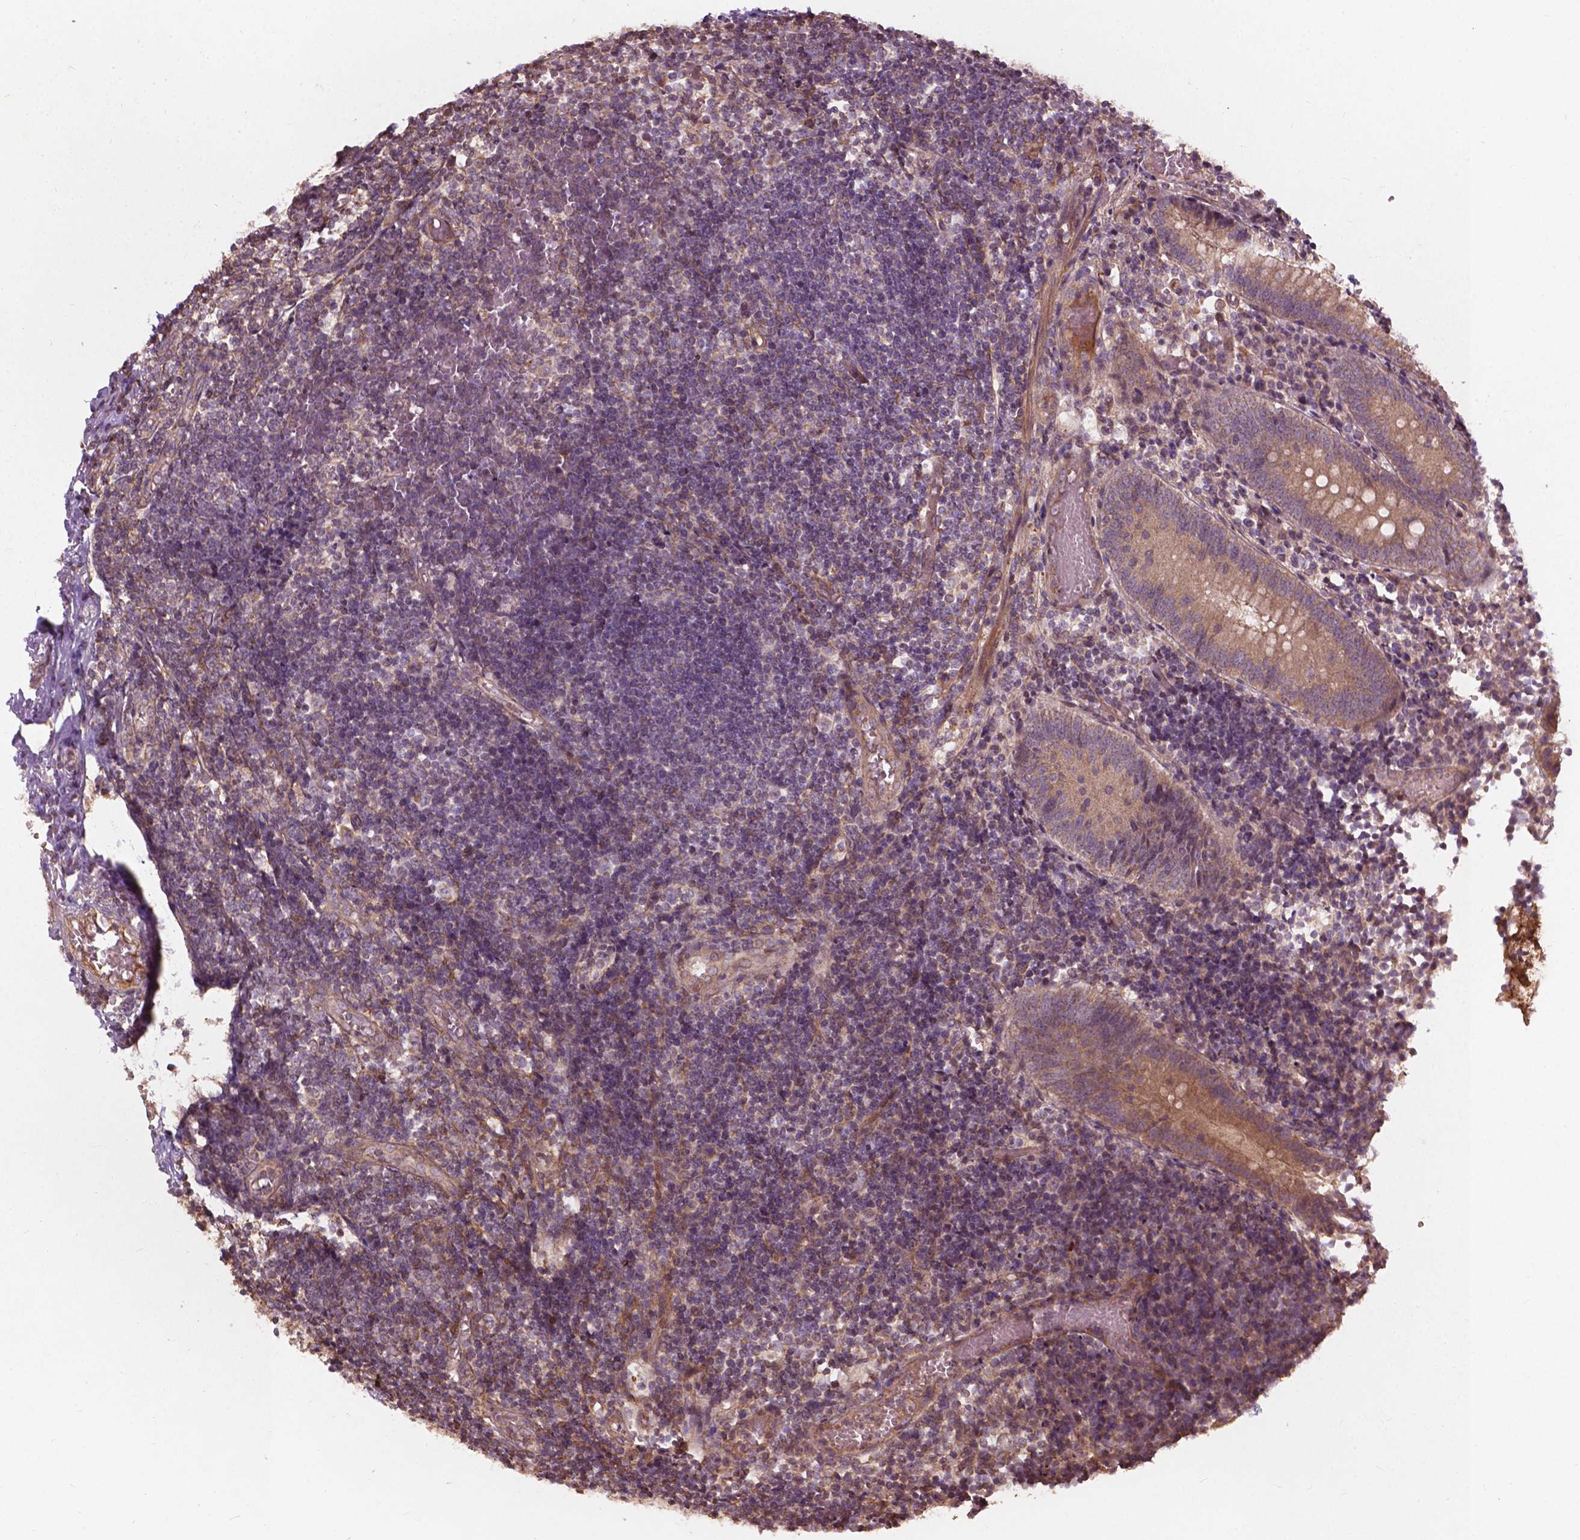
{"staining": {"intensity": "moderate", "quantity": ">75%", "location": "cytoplasmic/membranous"}, "tissue": "appendix", "cell_type": "Glandular cells", "image_type": "normal", "snomed": [{"axis": "morphology", "description": "Normal tissue, NOS"}, {"axis": "topography", "description": "Appendix"}], "caption": "Appendix stained with DAB immunohistochemistry (IHC) displays medium levels of moderate cytoplasmic/membranous expression in about >75% of glandular cells.", "gene": "CDC42BPA", "patient": {"sex": "female", "age": 32}}